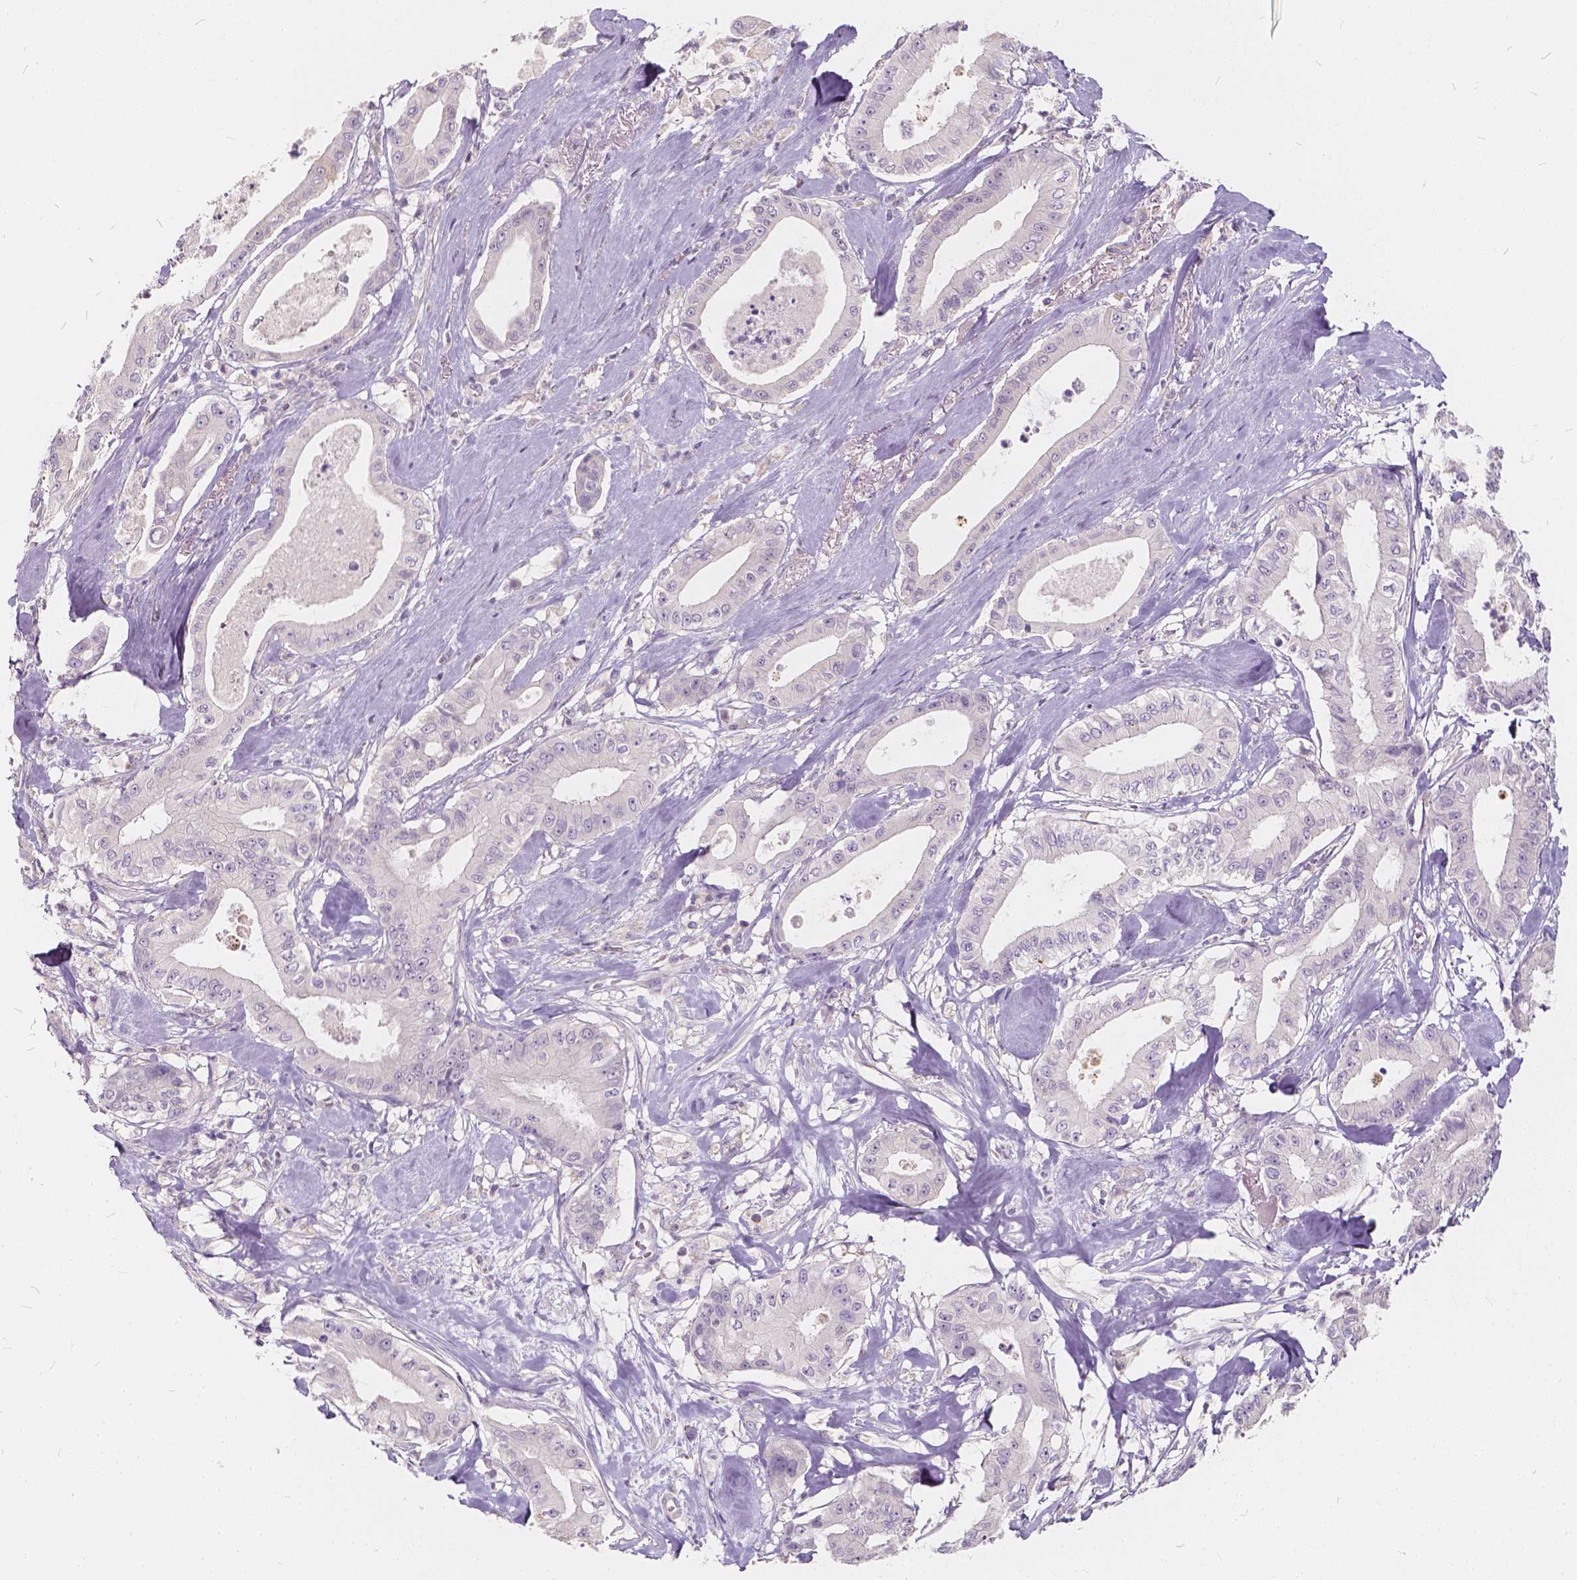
{"staining": {"intensity": "negative", "quantity": "none", "location": "none"}, "tissue": "pancreatic cancer", "cell_type": "Tumor cells", "image_type": "cancer", "snomed": [{"axis": "morphology", "description": "Adenocarcinoma, NOS"}, {"axis": "topography", "description": "Pancreas"}], "caption": "DAB (3,3'-diaminobenzidine) immunohistochemical staining of human adenocarcinoma (pancreatic) exhibits no significant expression in tumor cells.", "gene": "KIAA0513", "patient": {"sex": "male", "age": 71}}